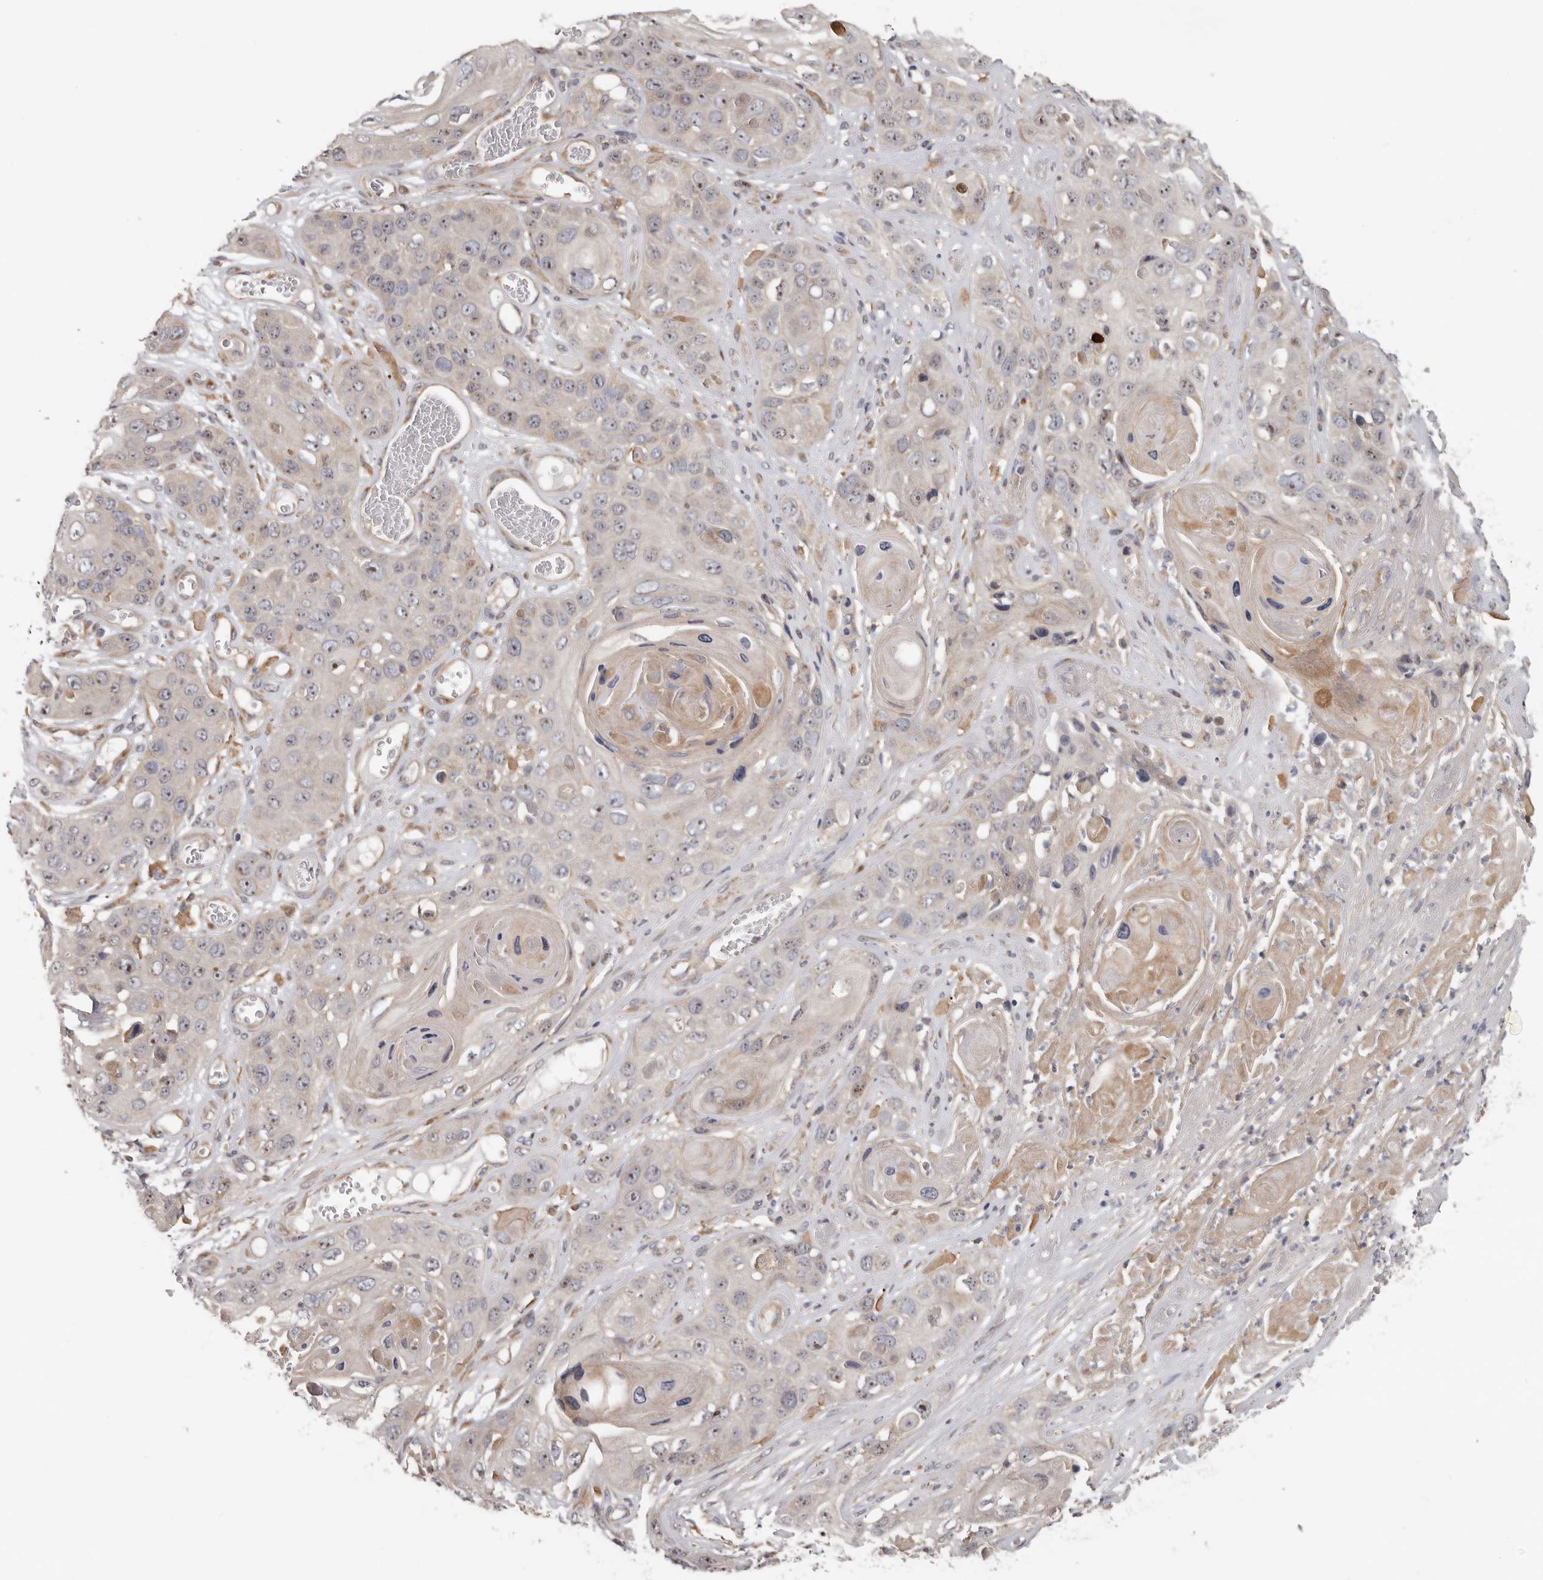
{"staining": {"intensity": "weak", "quantity": "25%-75%", "location": "cytoplasmic/membranous,nuclear"}, "tissue": "skin cancer", "cell_type": "Tumor cells", "image_type": "cancer", "snomed": [{"axis": "morphology", "description": "Squamous cell carcinoma, NOS"}, {"axis": "topography", "description": "Skin"}], "caption": "There is low levels of weak cytoplasmic/membranous and nuclear staining in tumor cells of squamous cell carcinoma (skin), as demonstrated by immunohistochemical staining (brown color).", "gene": "HINT3", "patient": {"sex": "male", "age": 55}}